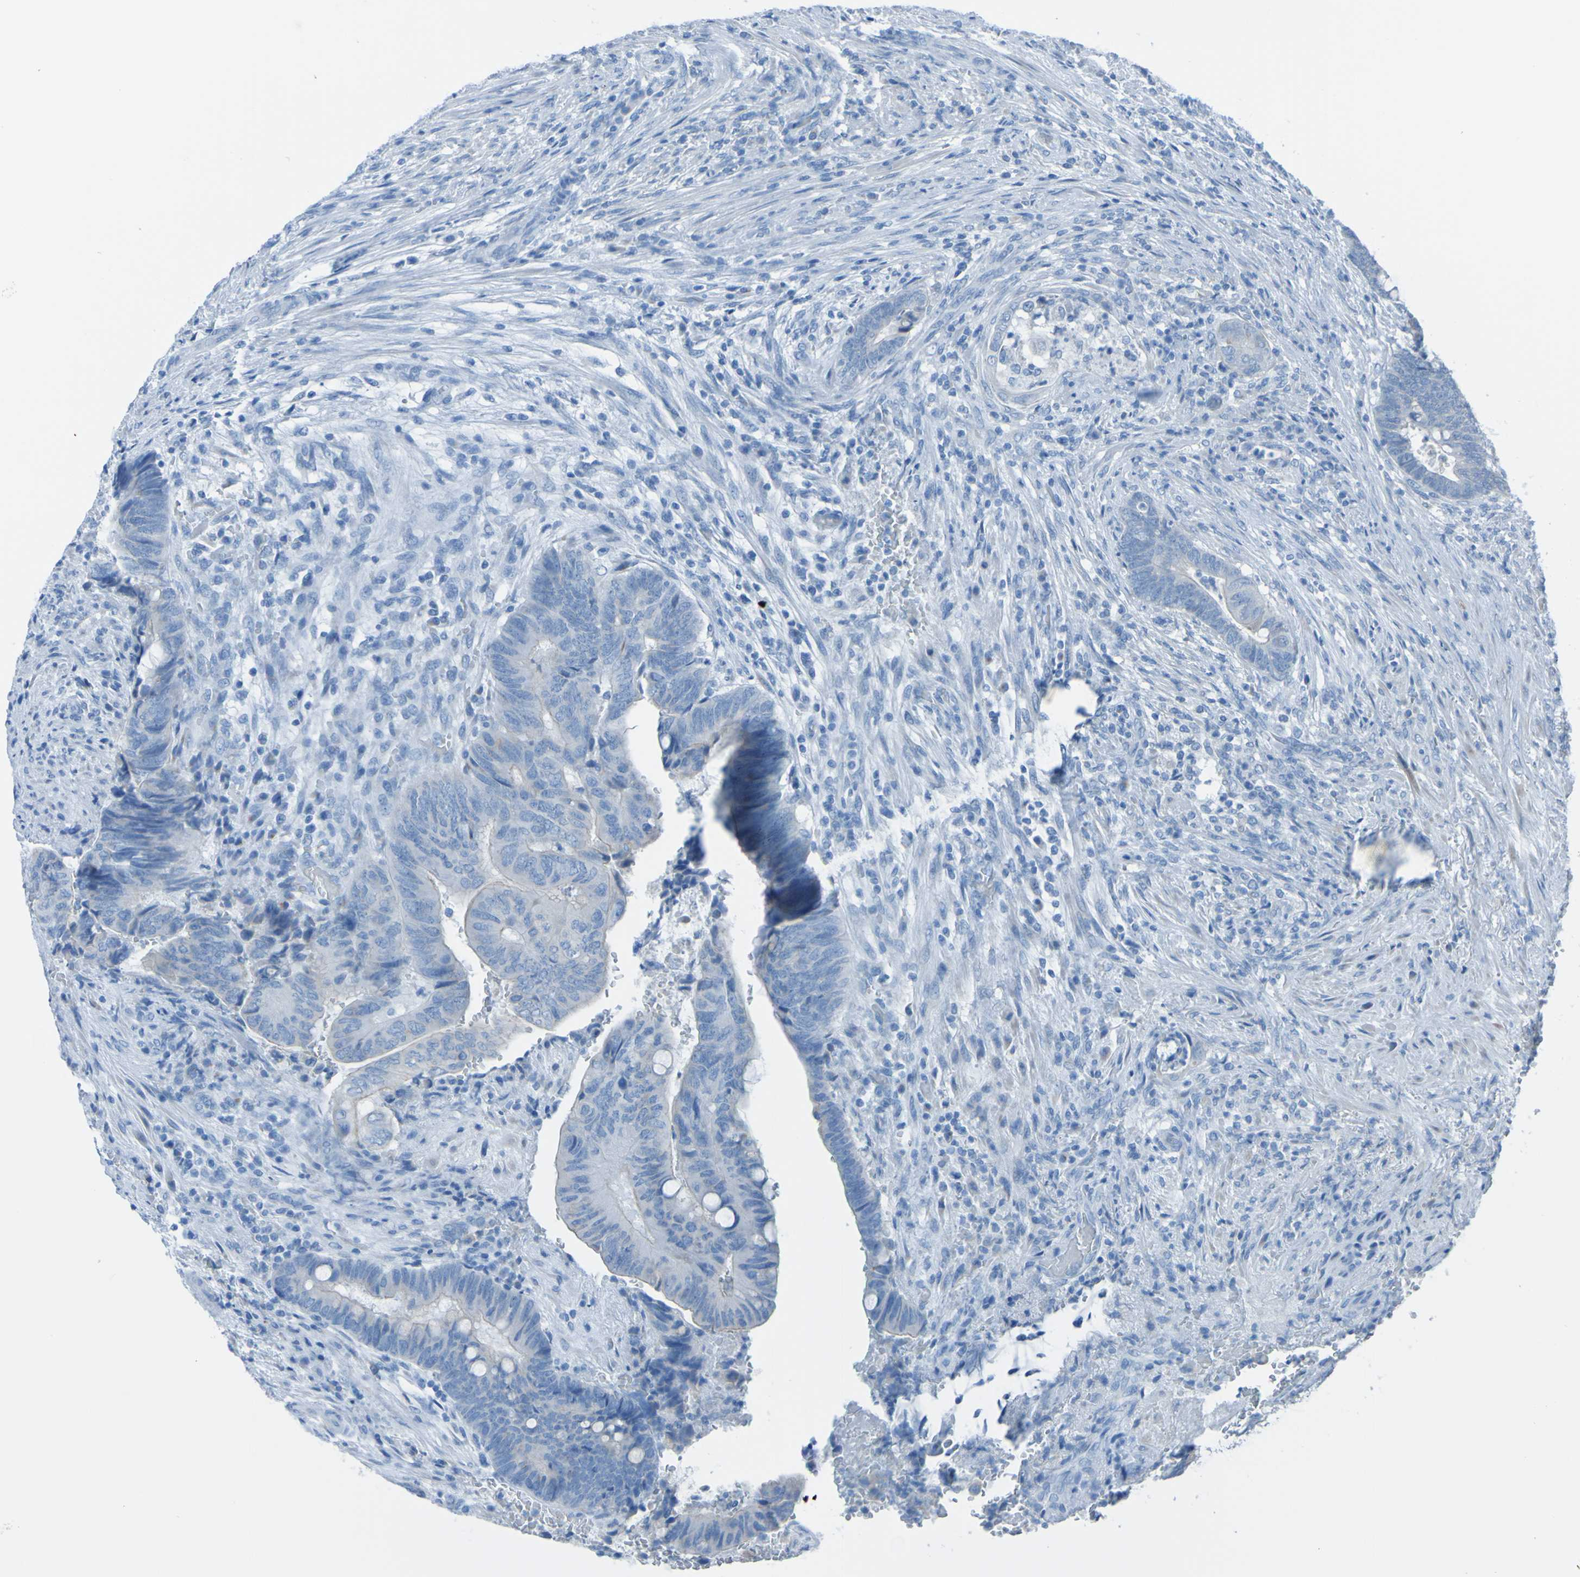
{"staining": {"intensity": "negative", "quantity": "none", "location": "none"}, "tissue": "colorectal cancer", "cell_type": "Tumor cells", "image_type": "cancer", "snomed": [{"axis": "morphology", "description": "Normal tissue, NOS"}, {"axis": "morphology", "description": "Adenocarcinoma, NOS"}, {"axis": "topography", "description": "Rectum"}, {"axis": "topography", "description": "Peripheral nerve tissue"}], "caption": "High magnification brightfield microscopy of colorectal cancer stained with DAB (3,3'-diaminobenzidine) (brown) and counterstained with hematoxylin (blue): tumor cells show no significant expression. (IHC, brightfield microscopy, high magnification).", "gene": "ACMSD", "patient": {"sex": "male", "age": 92}}